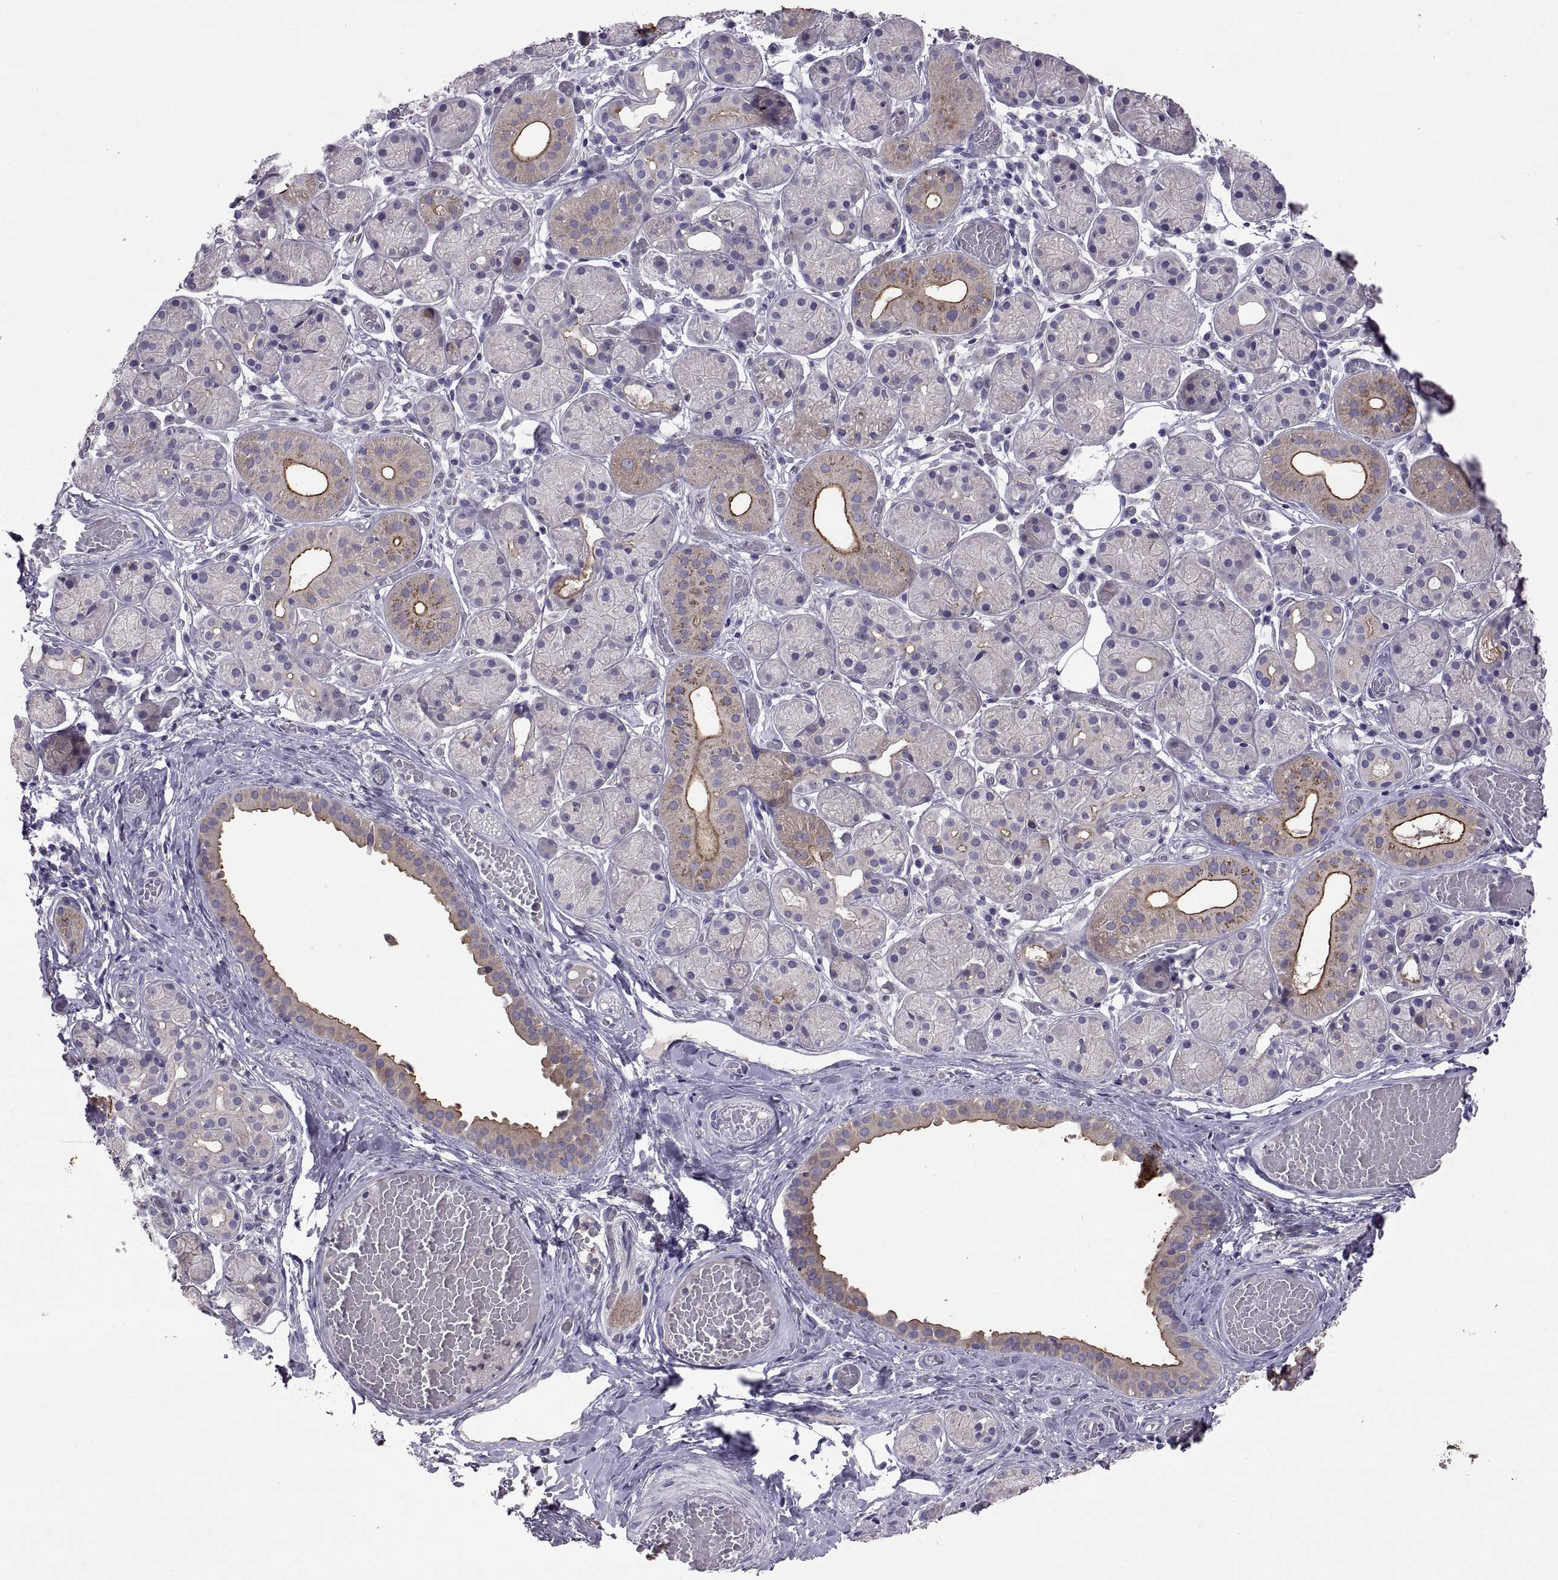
{"staining": {"intensity": "strong", "quantity": "<25%", "location": "cytoplasmic/membranous"}, "tissue": "salivary gland", "cell_type": "Glandular cells", "image_type": "normal", "snomed": [{"axis": "morphology", "description": "Normal tissue, NOS"}, {"axis": "topography", "description": "Salivary gland"}, {"axis": "topography", "description": "Peripheral nerve tissue"}], "caption": "Immunohistochemical staining of benign salivary gland shows <25% levels of strong cytoplasmic/membranous protein positivity in about <25% of glandular cells.", "gene": "ARSL", "patient": {"sex": "male", "age": 71}}